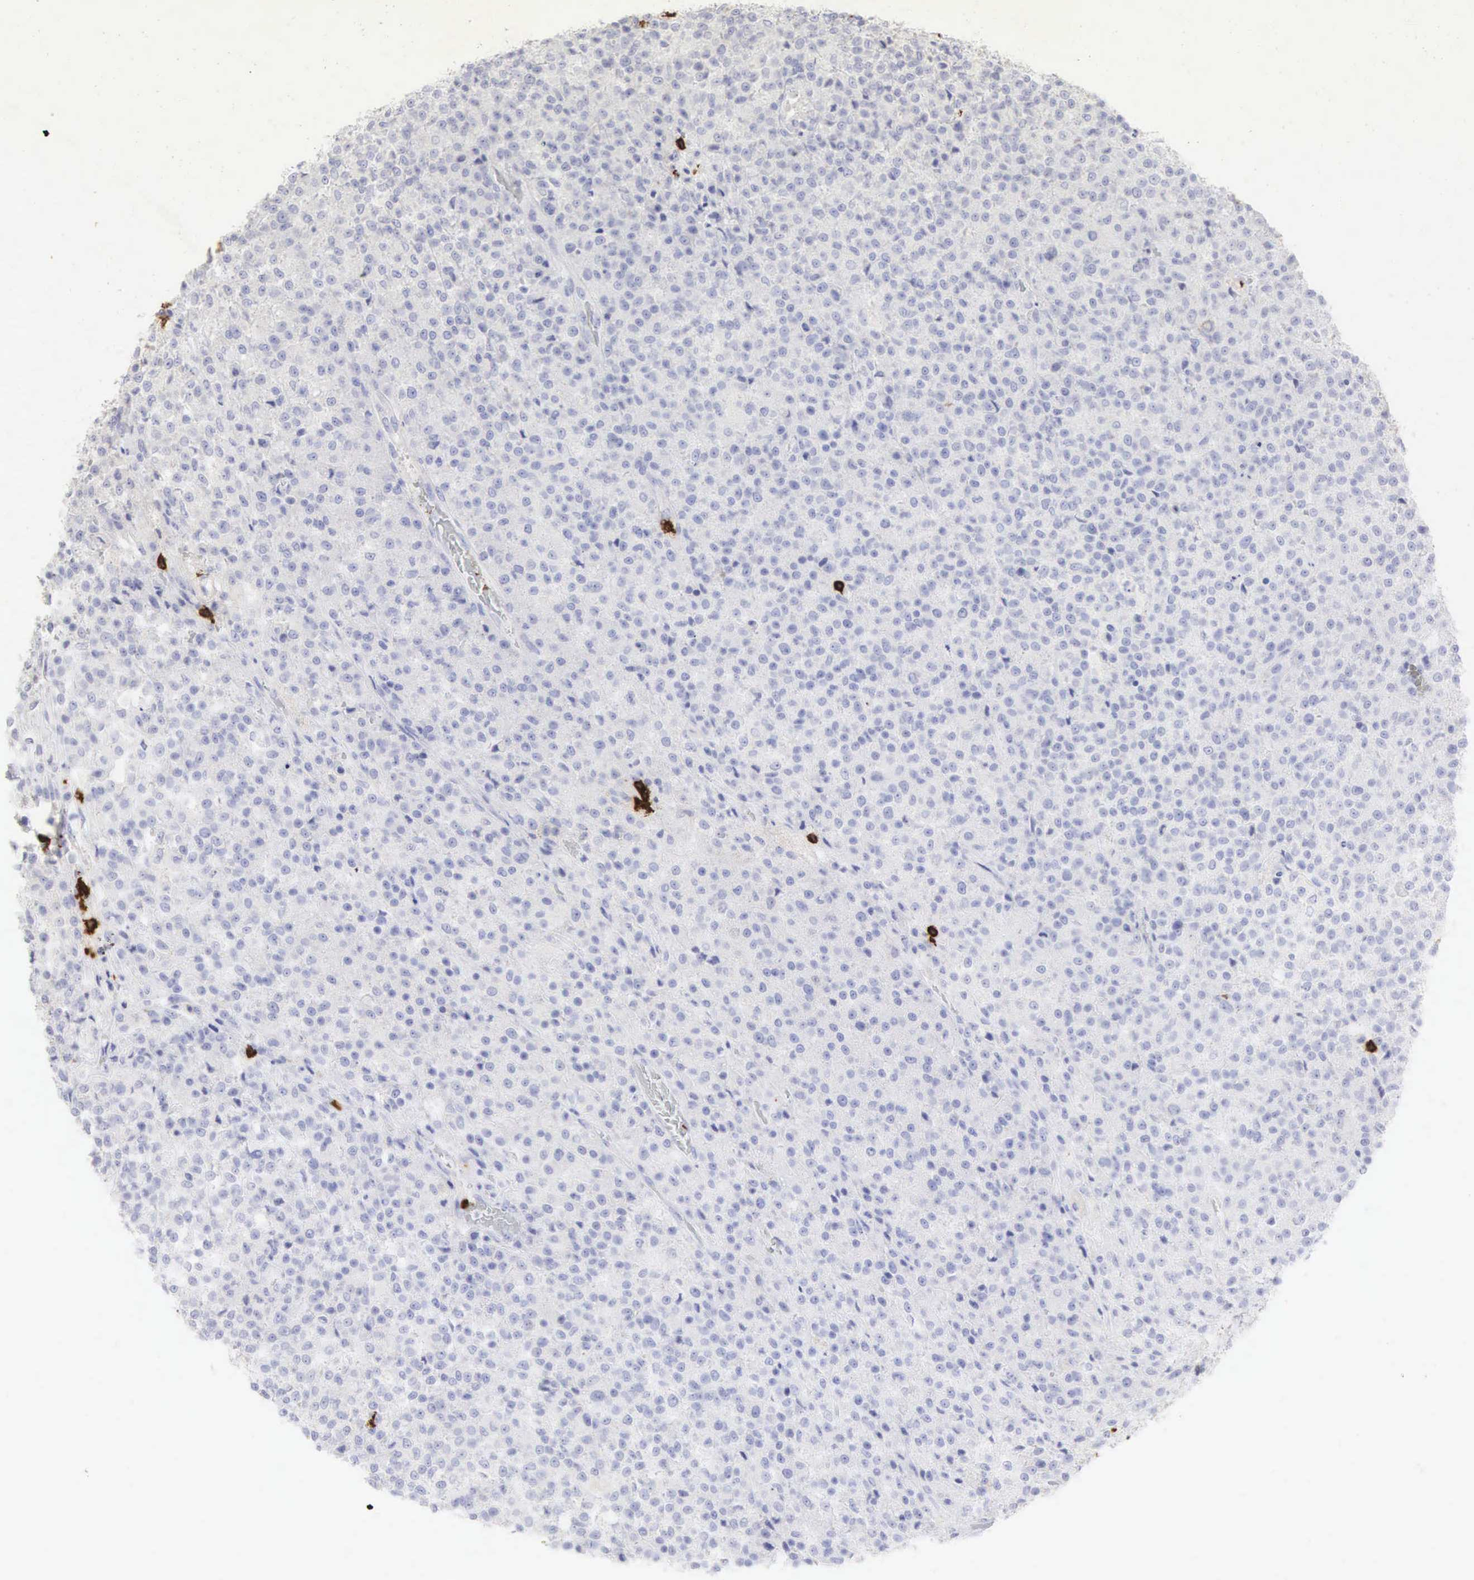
{"staining": {"intensity": "negative", "quantity": "none", "location": "none"}, "tissue": "testis cancer", "cell_type": "Tumor cells", "image_type": "cancer", "snomed": [{"axis": "morphology", "description": "Seminoma, NOS"}, {"axis": "topography", "description": "Testis"}], "caption": "IHC of seminoma (testis) shows no staining in tumor cells. Brightfield microscopy of IHC stained with DAB (3,3'-diaminobenzidine) (brown) and hematoxylin (blue), captured at high magnification.", "gene": "CD8A", "patient": {"sex": "male", "age": 59}}